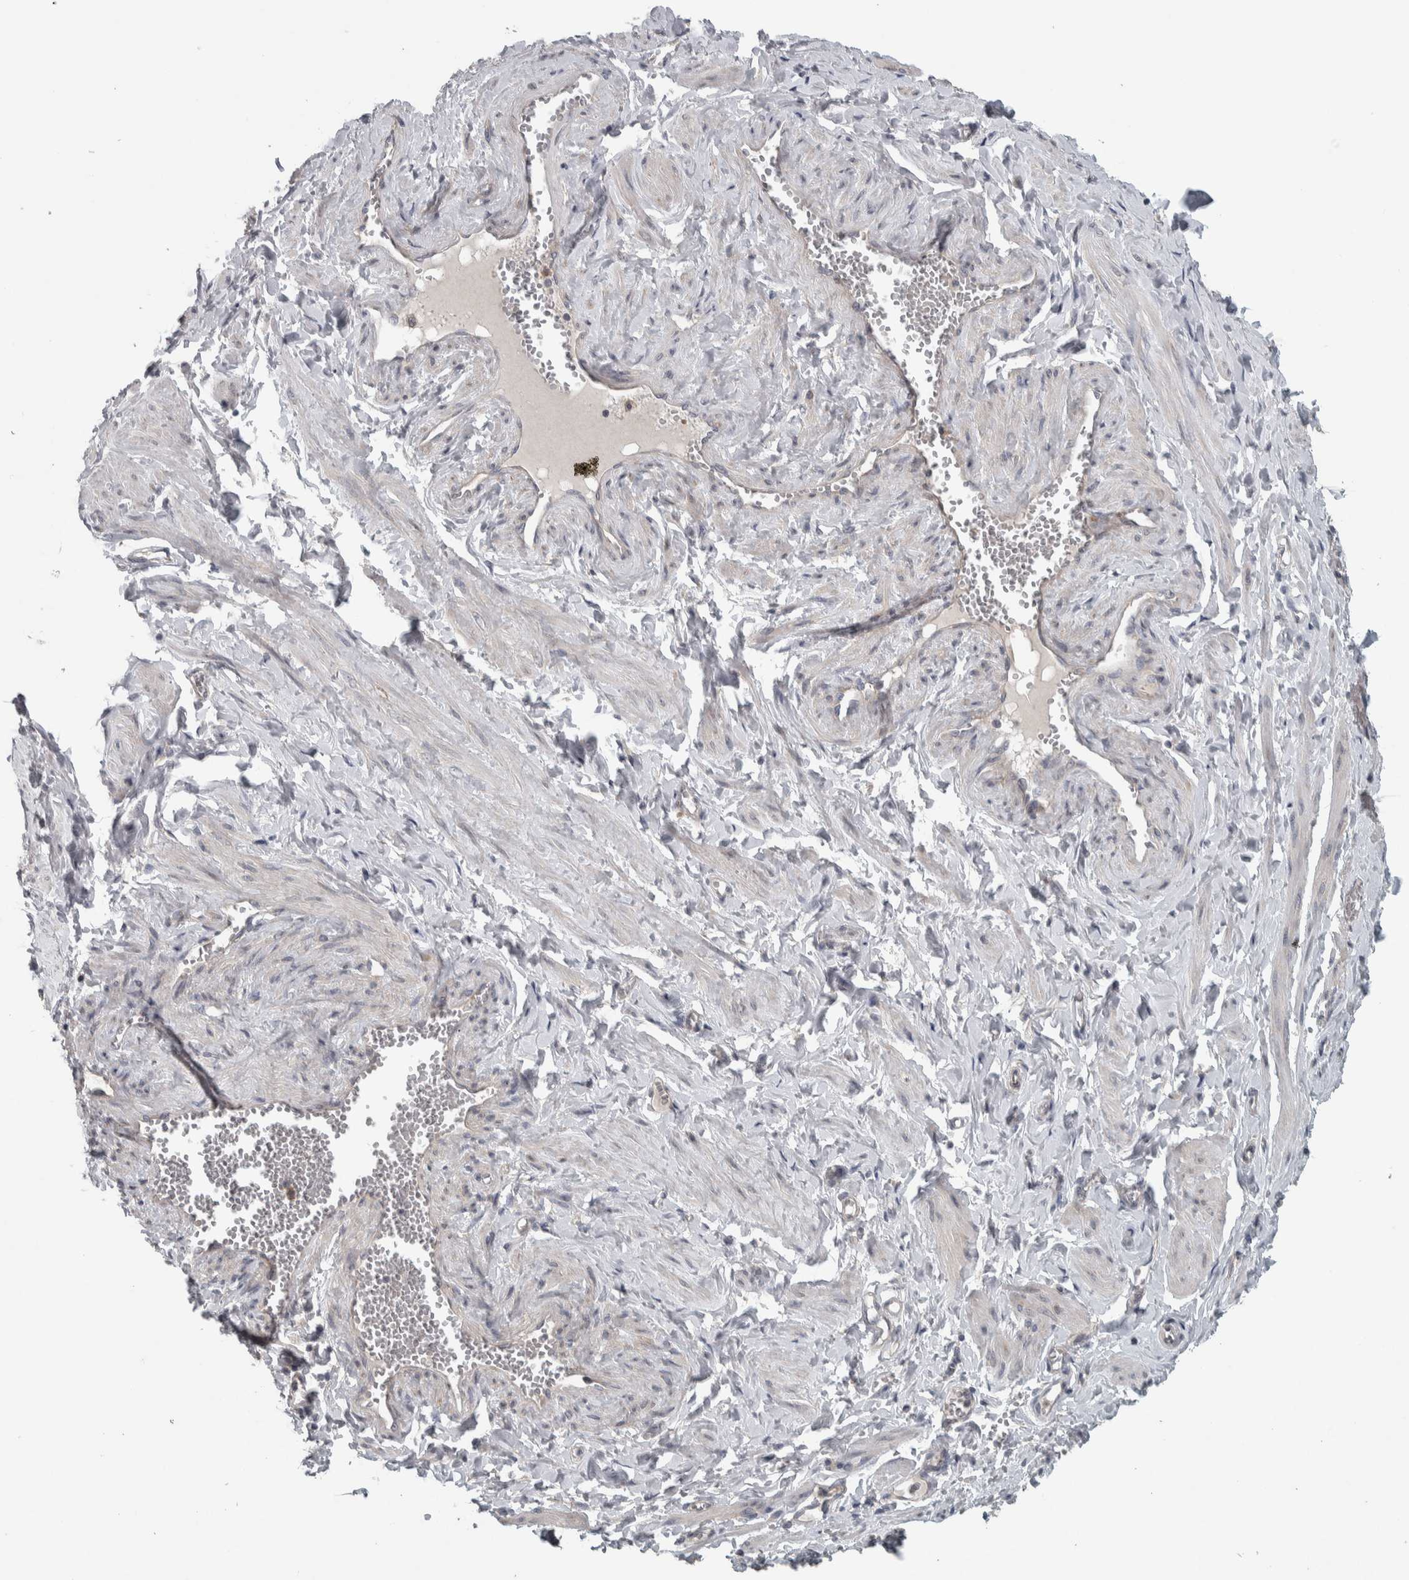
{"staining": {"intensity": "negative", "quantity": "none", "location": "none"}, "tissue": "adipose tissue", "cell_type": "Adipocytes", "image_type": "normal", "snomed": [{"axis": "morphology", "description": "Normal tissue, NOS"}, {"axis": "topography", "description": "Vascular tissue"}, {"axis": "topography", "description": "Fallopian tube"}, {"axis": "topography", "description": "Ovary"}], "caption": "The micrograph reveals no staining of adipocytes in unremarkable adipose tissue.", "gene": "SRP68", "patient": {"sex": "female", "age": 67}}